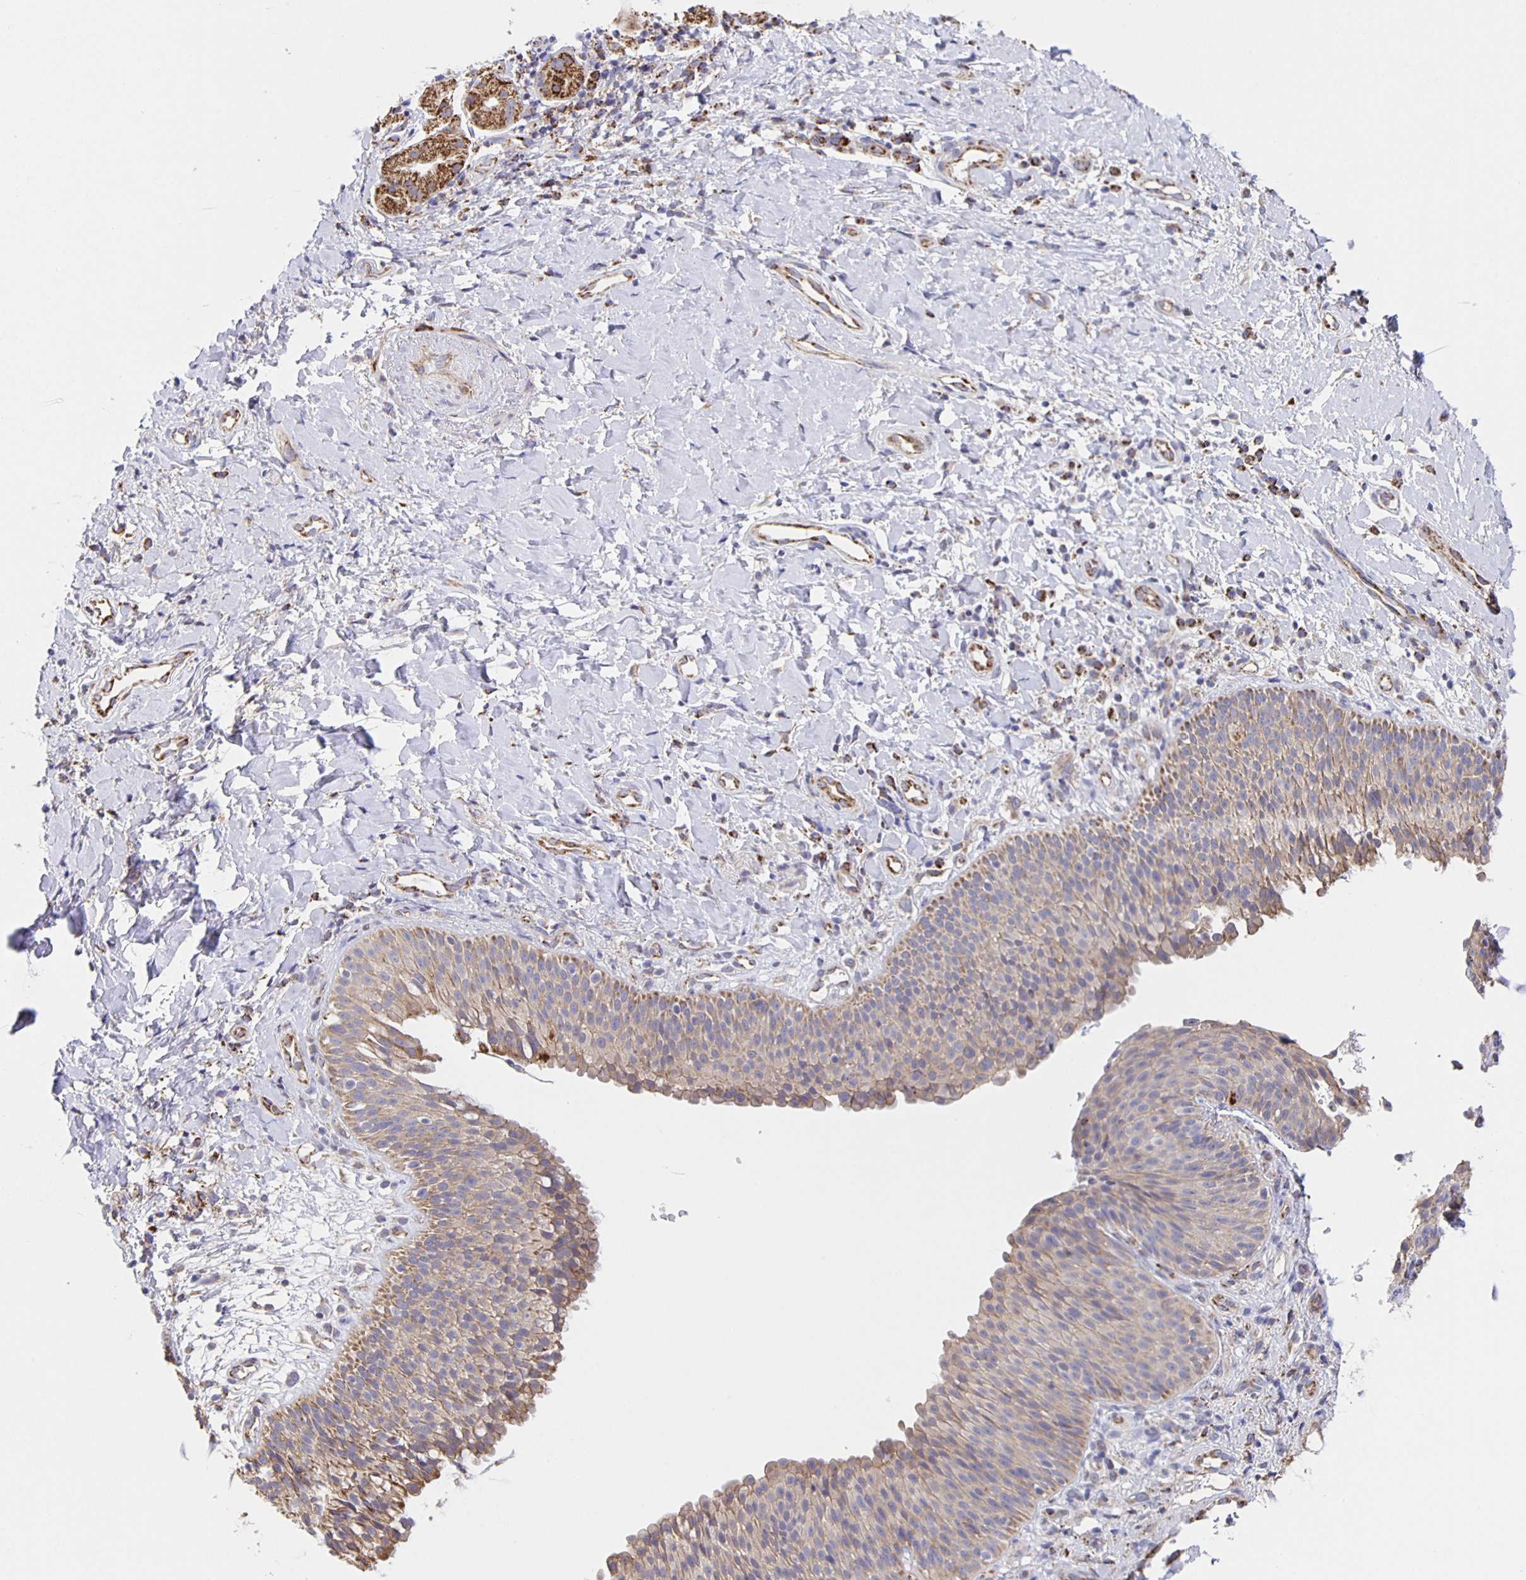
{"staining": {"intensity": "weak", "quantity": "25%-75%", "location": "cytoplasmic/membranous"}, "tissue": "nasopharynx", "cell_type": "Respiratory epithelial cells", "image_type": "normal", "snomed": [{"axis": "morphology", "description": "Normal tissue, NOS"}, {"axis": "morphology", "description": "Inflammation, NOS"}, {"axis": "topography", "description": "Nasopharynx"}], "caption": "Weak cytoplasmic/membranous protein positivity is present in approximately 25%-75% of respiratory epithelial cells in nasopharynx. Nuclei are stained in blue.", "gene": "JMJD4", "patient": {"sex": "male", "age": 54}}